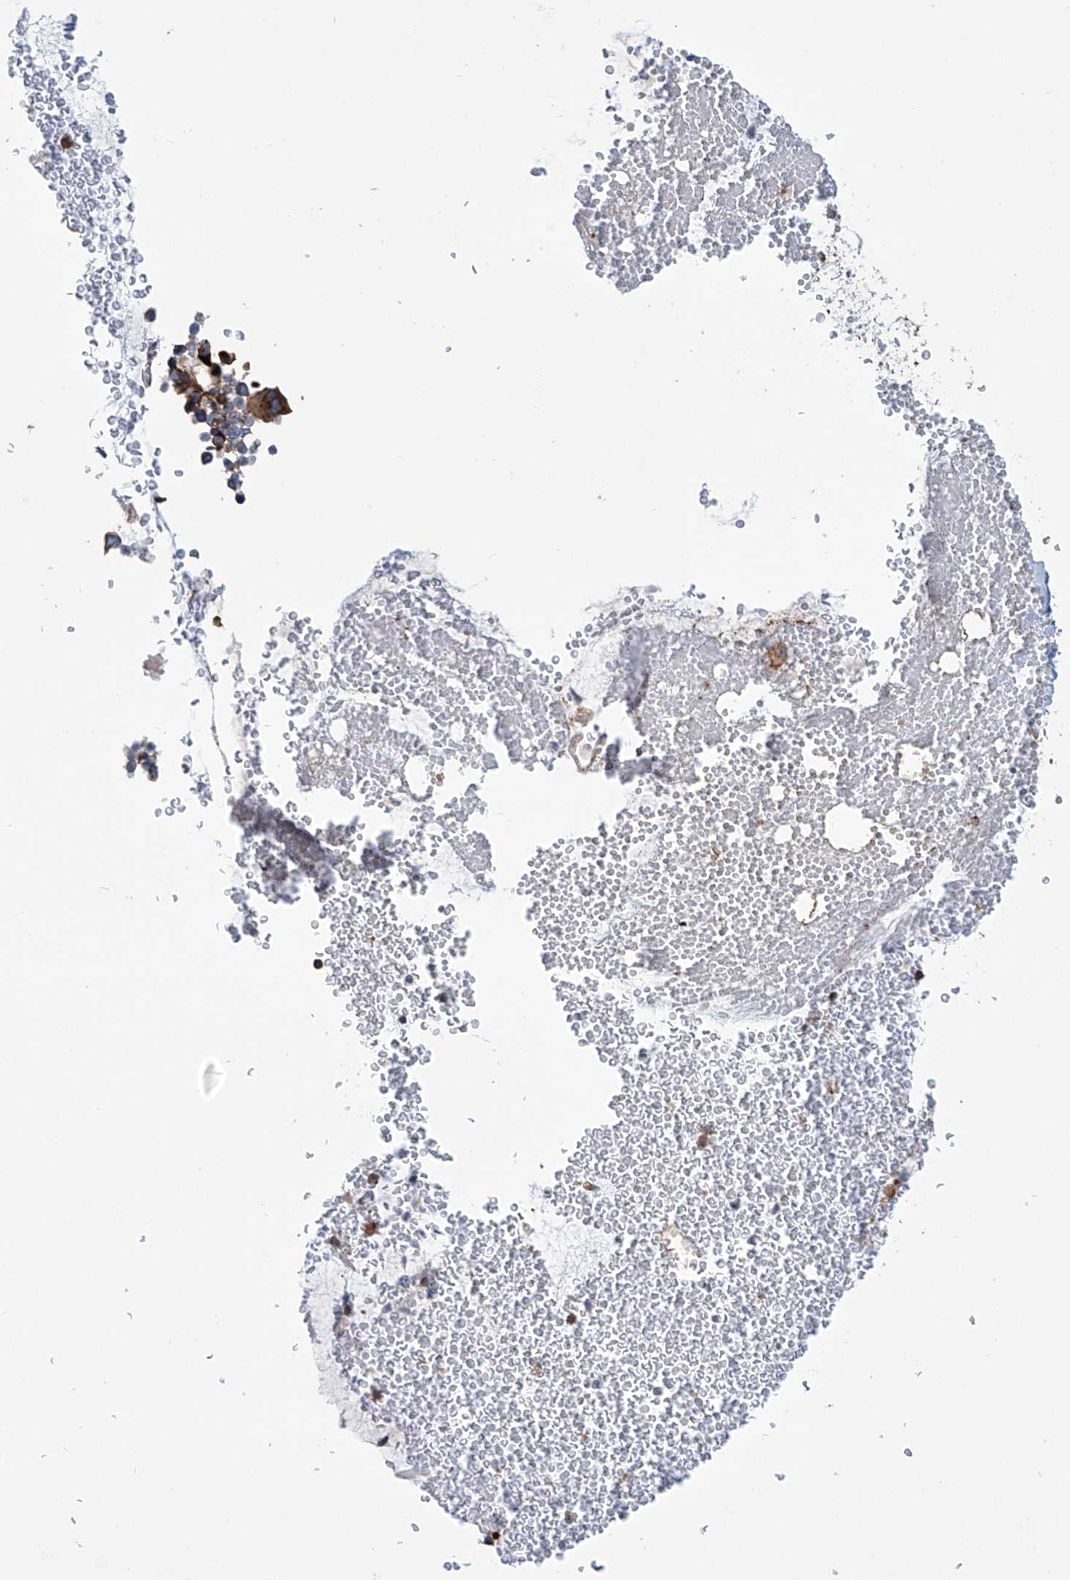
{"staining": {"intensity": "strong", "quantity": ">75%", "location": "cytoplasmic/membranous"}, "tissue": "bronchus", "cell_type": "Respiratory epithelial cells", "image_type": "normal", "snomed": [{"axis": "morphology", "description": "Normal tissue, NOS"}, {"axis": "morphology", "description": "Squamous cell carcinoma, NOS"}, {"axis": "topography", "description": "Lymph node"}, {"axis": "topography", "description": "Bronchus"}, {"axis": "topography", "description": "Lung"}], "caption": "Respiratory epithelial cells exhibit strong cytoplasmic/membranous expression in about >75% of cells in benign bronchus.", "gene": "SENP2", "patient": {"sex": "male", "age": 66}}